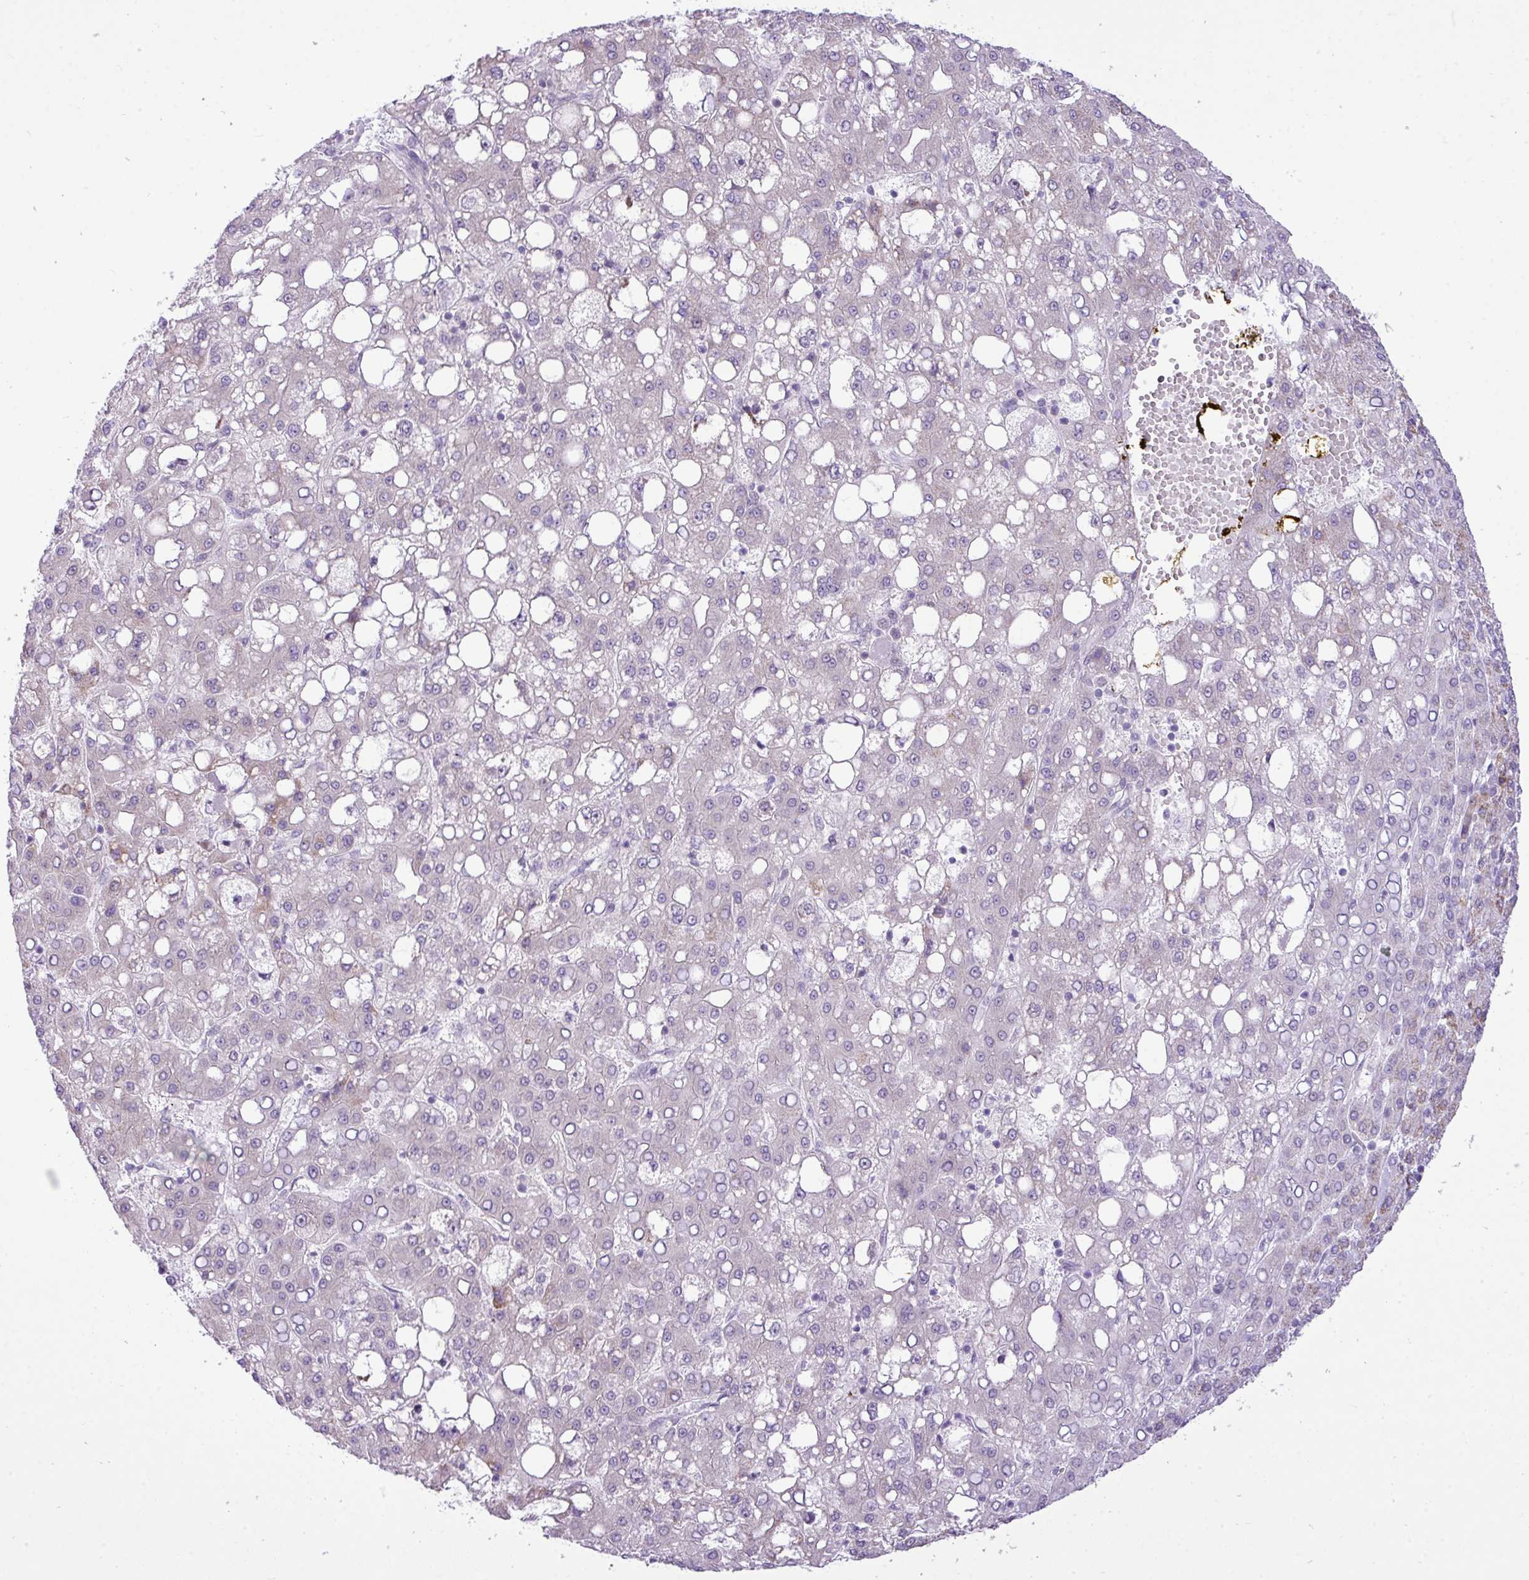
{"staining": {"intensity": "negative", "quantity": "none", "location": "none"}, "tissue": "liver cancer", "cell_type": "Tumor cells", "image_type": "cancer", "snomed": [{"axis": "morphology", "description": "Carcinoma, Hepatocellular, NOS"}, {"axis": "topography", "description": "Liver"}], "caption": "Liver cancer (hepatocellular carcinoma) was stained to show a protein in brown. There is no significant positivity in tumor cells. (DAB (3,3'-diaminobenzidine) immunohistochemistry with hematoxylin counter stain).", "gene": "ELOA2", "patient": {"sex": "male", "age": 65}}